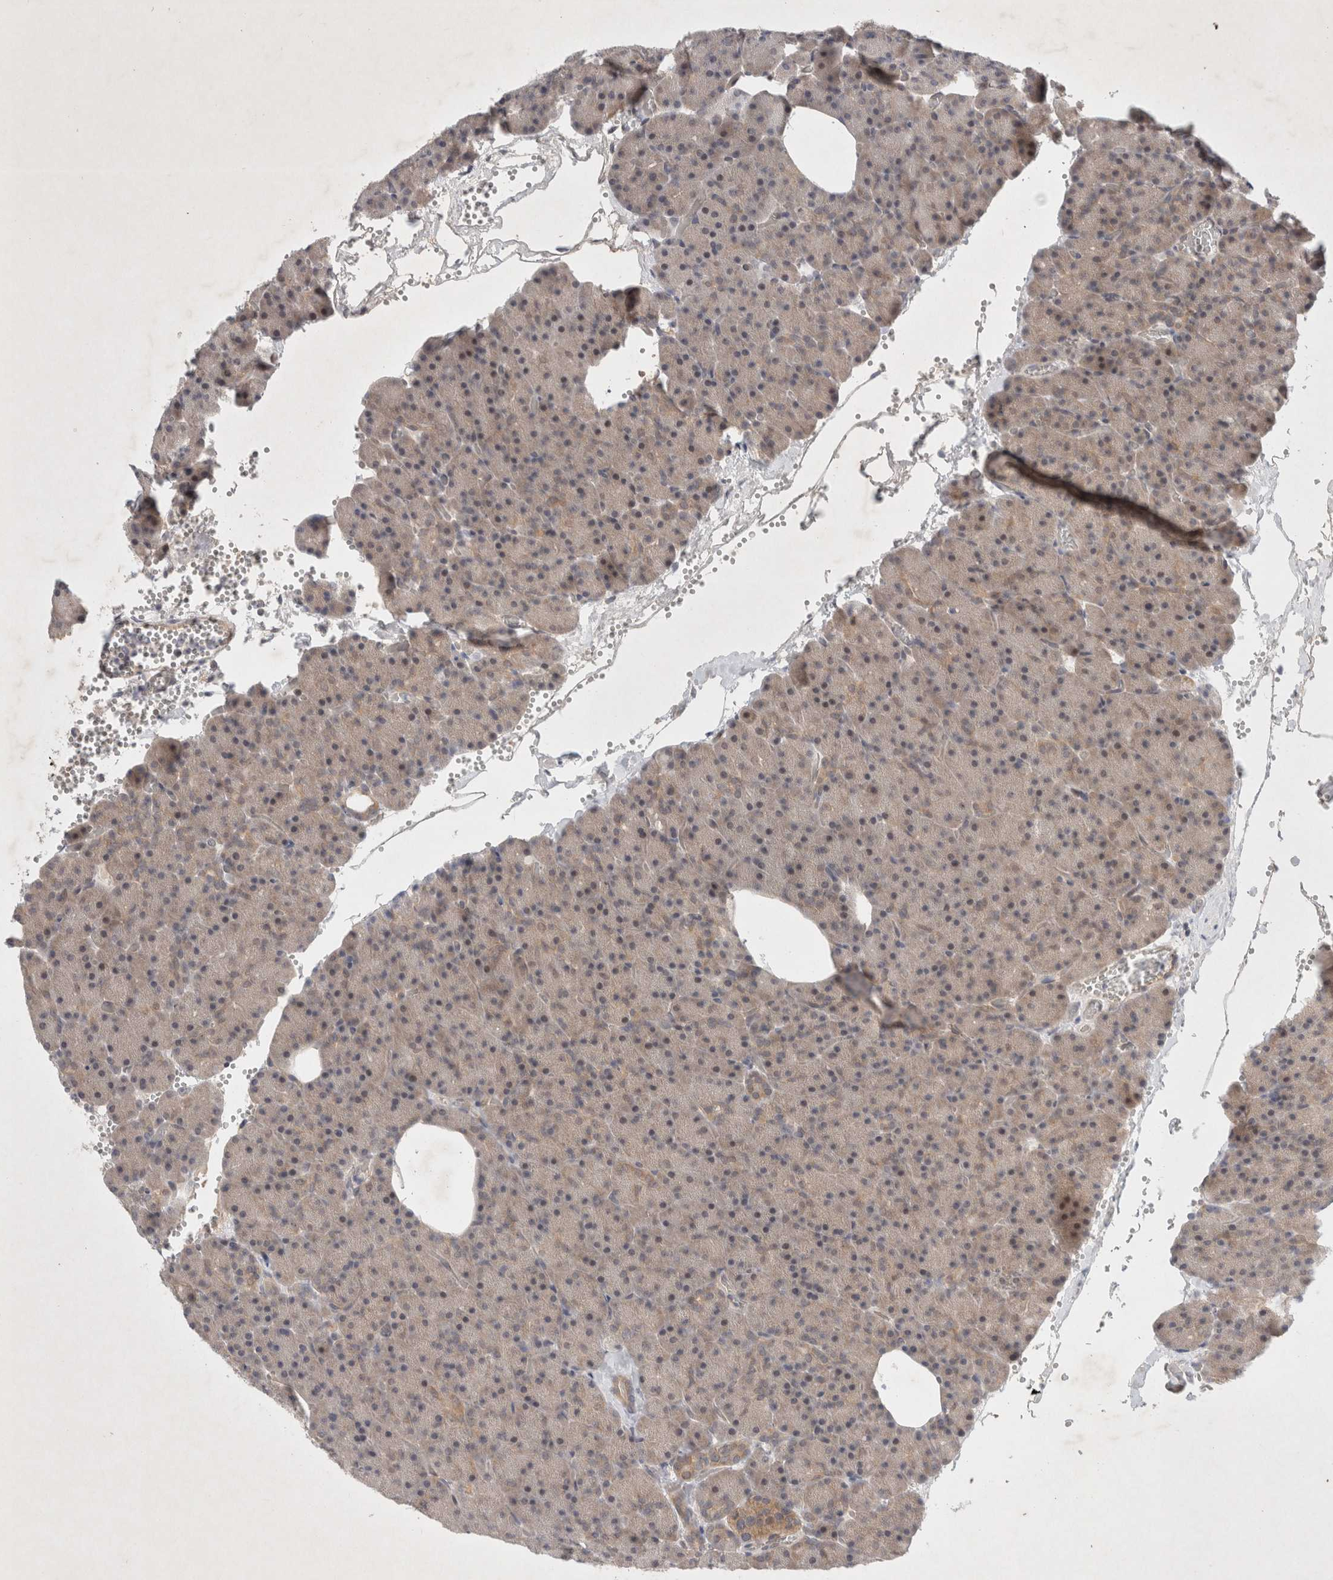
{"staining": {"intensity": "weak", "quantity": "<25%", "location": "cytoplasmic/membranous"}, "tissue": "pancreas", "cell_type": "Exocrine glandular cells", "image_type": "normal", "snomed": [{"axis": "morphology", "description": "Normal tissue, NOS"}, {"axis": "morphology", "description": "Carcinoid, malignant, NOS"}, {"axis": "topography", "description": "Pancreas"}], "caption": "Image shows no significant protein expression in exocrine glandular cells of normal pancreas.", "gene": "RASAL2", "patient": {"sex": "female", "age": 35}}